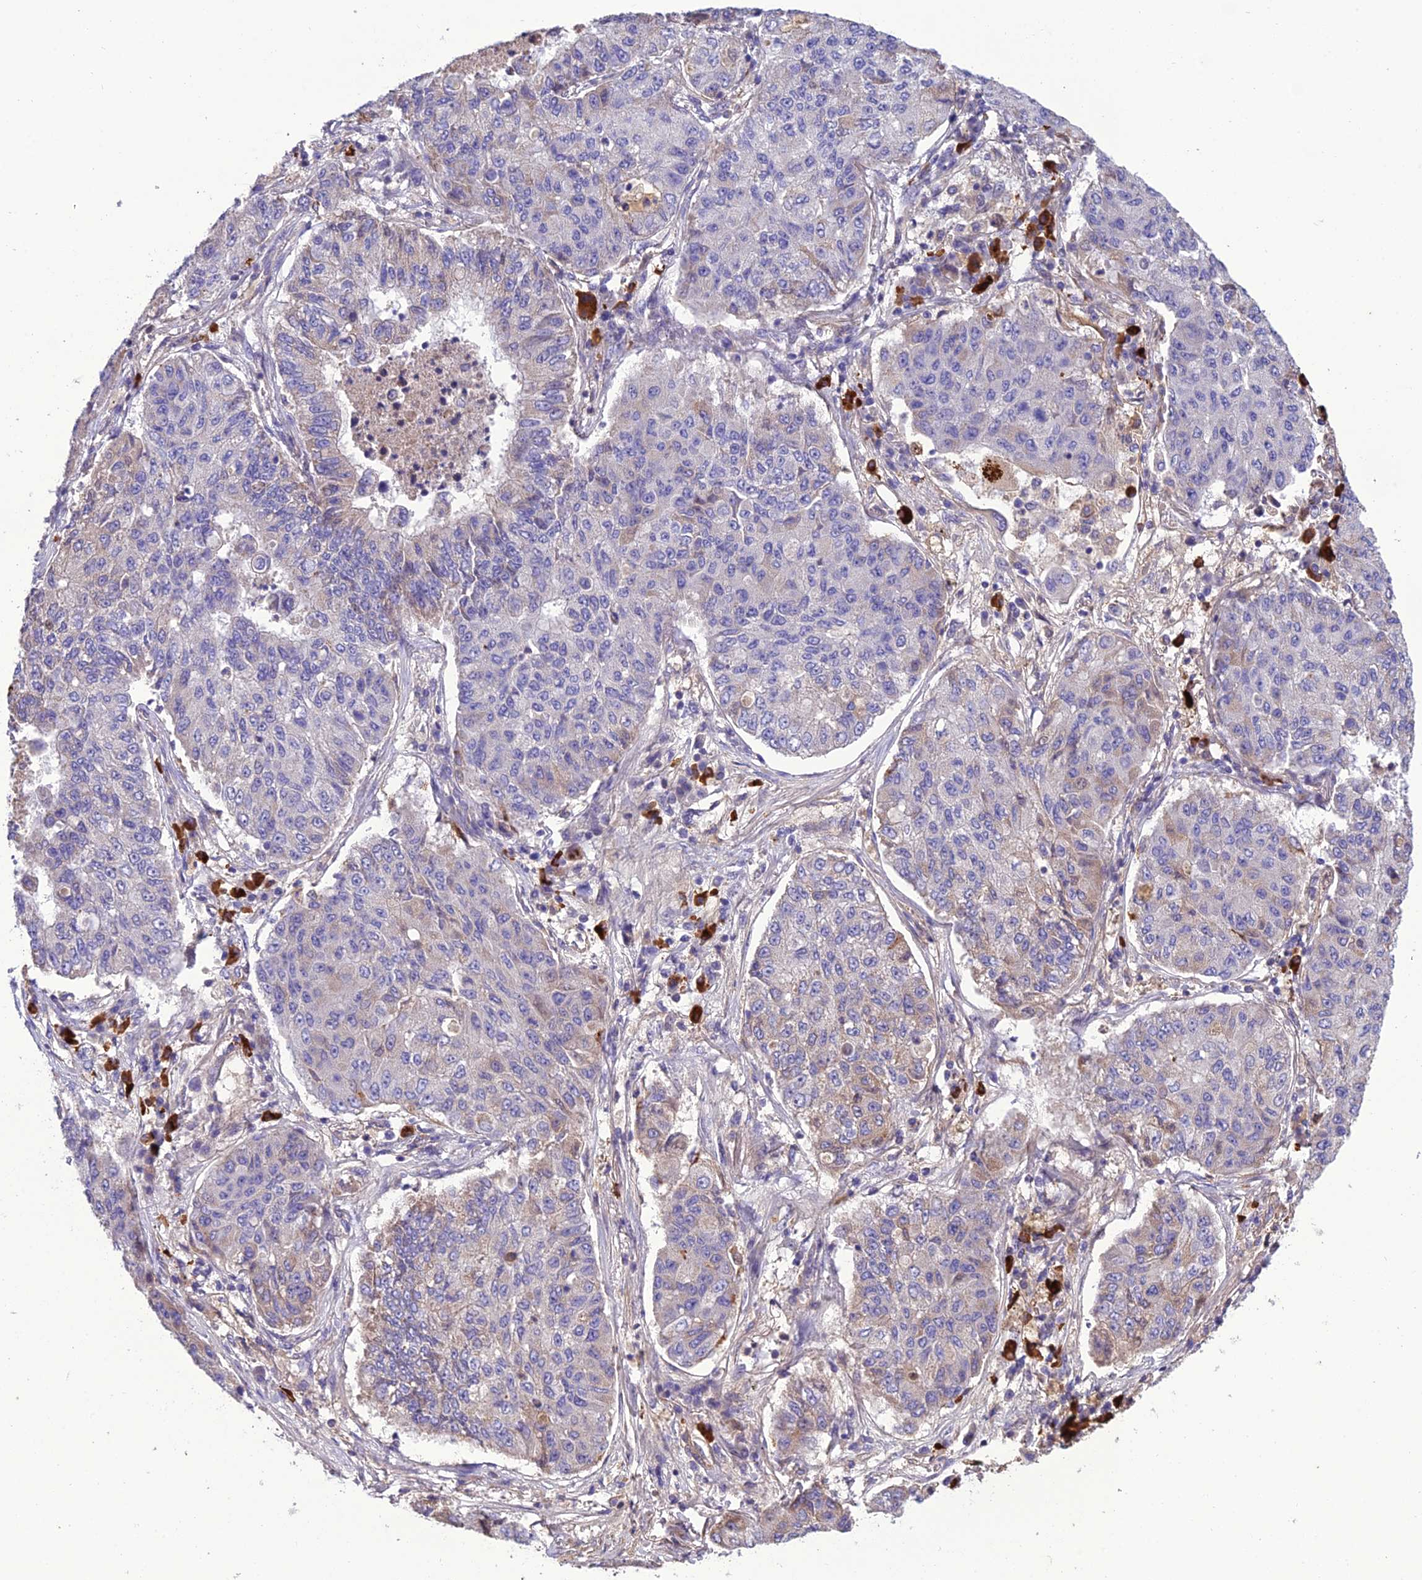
{"staining": {"intensity": "negative", "quantity": "none", "location": "none"}, "tissue": "lung cancer", "cell_type": "Tumor cells", "image_type": "cancer", "snomed": [{"axis": "morphology", "description": "Squamous cell carcinoma, NOS"}, {"axis": "topography", "description": "Lung"}], "caption": "A histopathology image of human squamous cell carcinoma (lung) is negative for staining in tumor cells. The staining was performed using DAB to visualize the protein expression in brown, while the nuclei were stained in blue with hematoxylin (Magnification: 20x).", "gene": "MIOS", "patient": {"sex": "male", "age": 74}}